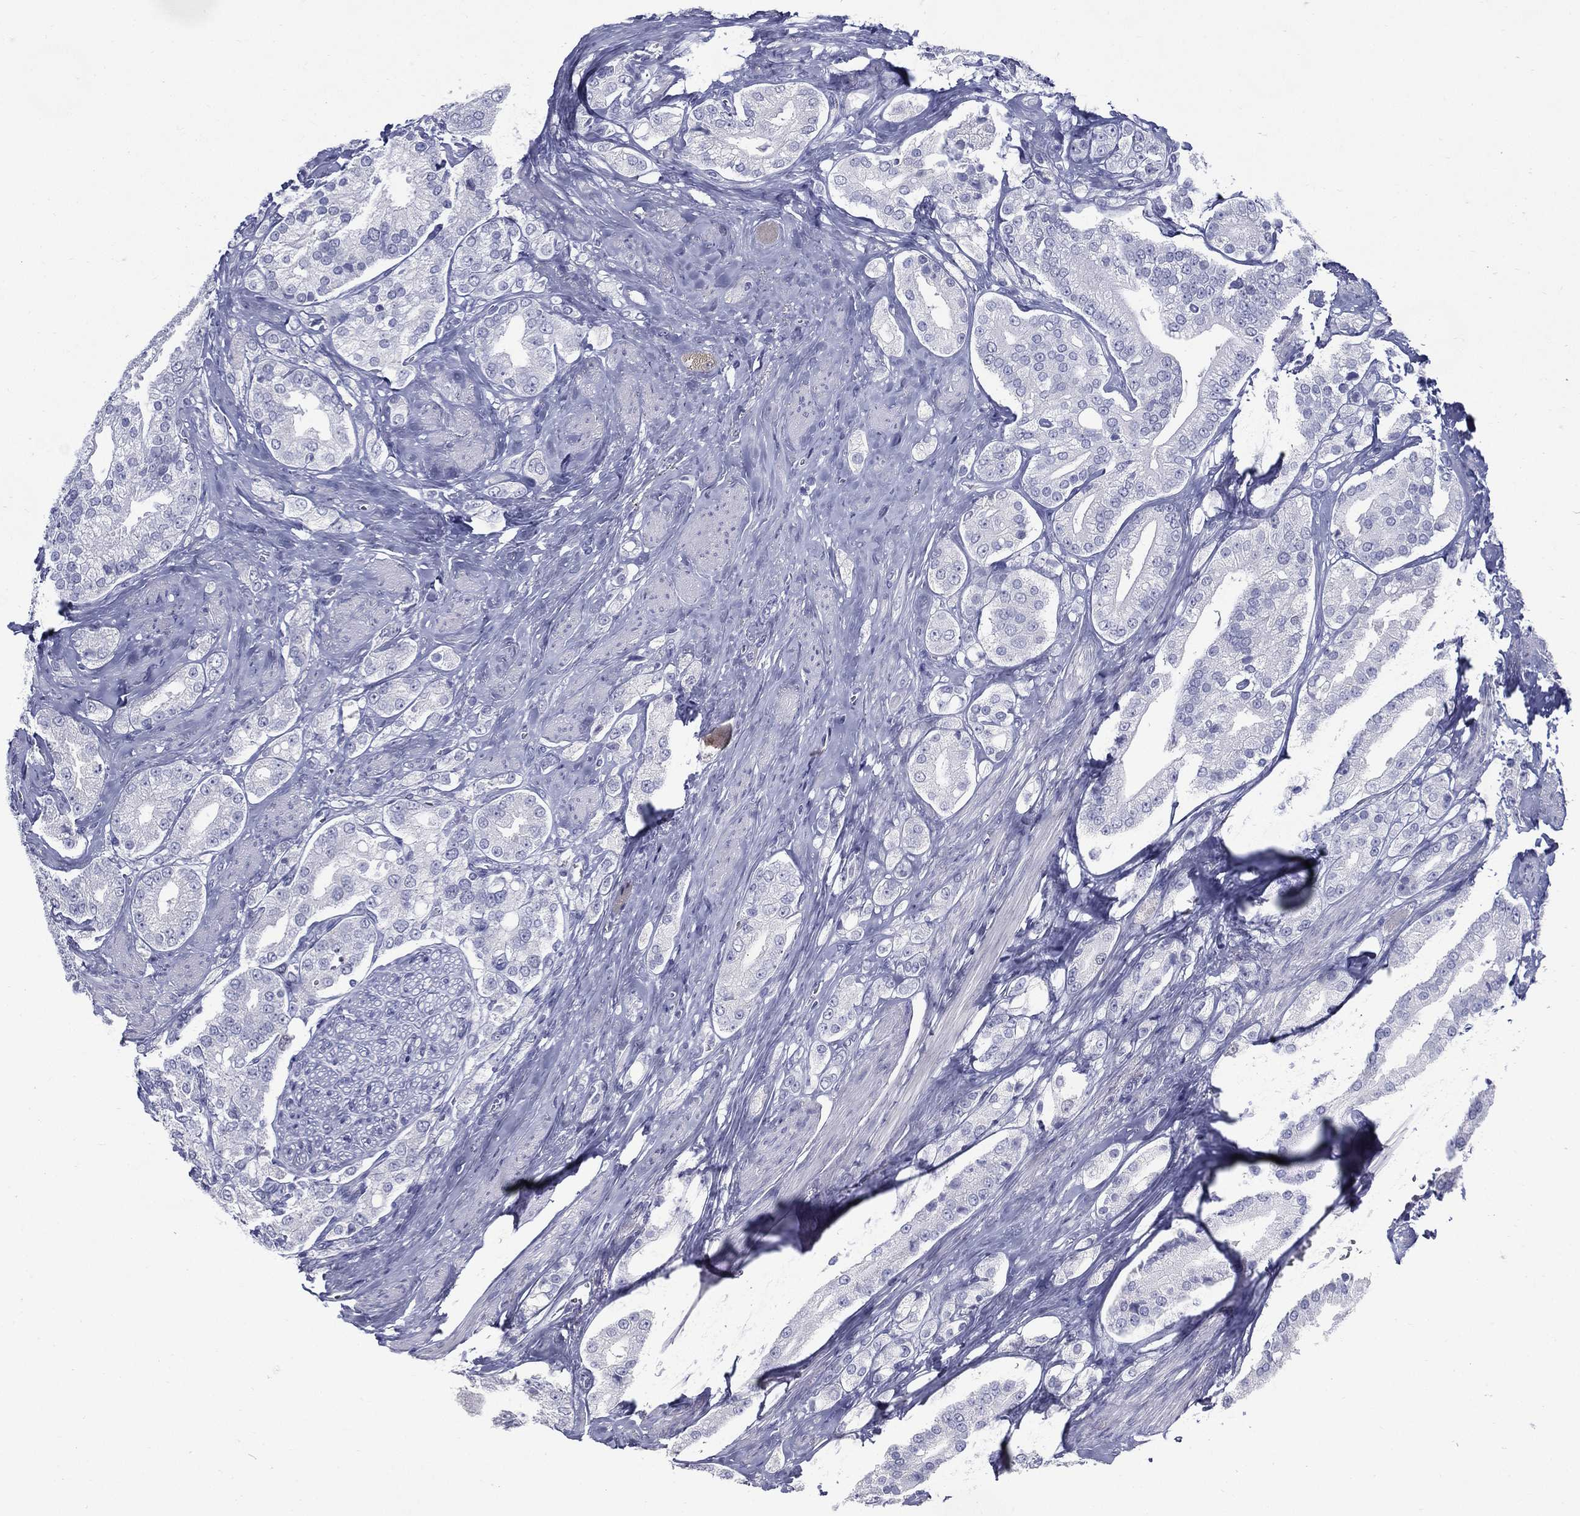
{"staining": {"intensity": "negative", "quantity": "none", "location": "none"}, "tissue": "prostate cancer", "cell_type": "Tumor cells", "image_type": "cancer", "snomed": [{"axis": "morphology", "description": "Adenocarcinoma, NOS"}, {"axis": "topography", "description": "Prostate and seminal vesicle, NOS"}, {"axis": "topography", "description": "Prostate"}], "caption": "This is a photomicrograph of immunohistochemistry staining of prostate cancer, which shows no positivity in tumor cells.", "gene": "KIF2C", "patient": {"sex": "male", "age": 67}}